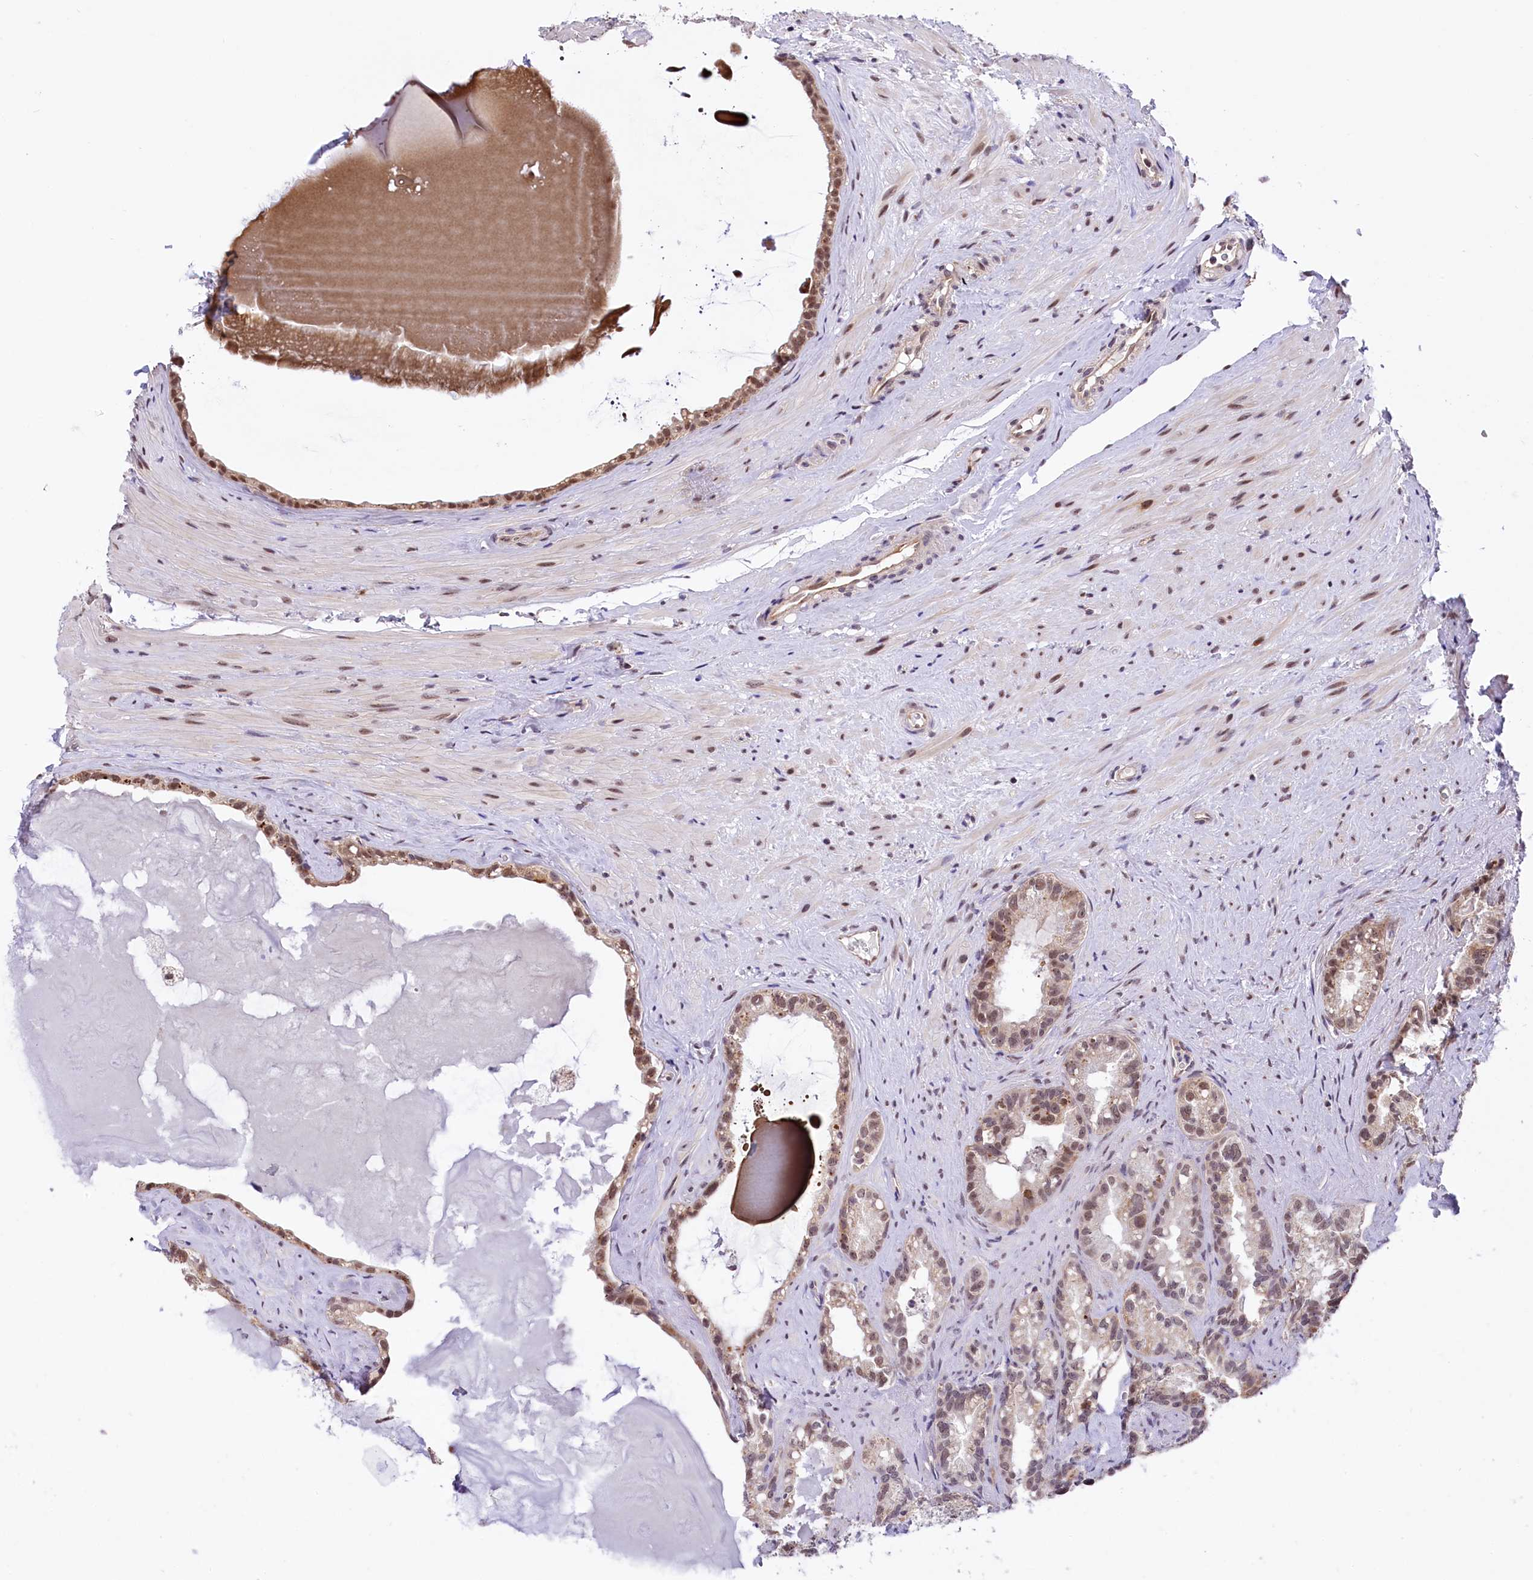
{"staining": {"intensity": "moderate", "quantity": "25%-75%", "location": "nuclear"}, "tissue": "seminal vesicle", "cell_type": "Glandular cells", "image_type": "normal", "snomed": [{"axis": "morphology", "description": "Normal tissue, NOS"}, {"axis": "topography", "description": "Prostate"}, {"axis": "topography", "description": "Seminal veicle"}], "caption": "The photomicrograph displays a brown stain indicating the presence of a protein in the nuclear of glandular cells in seminal vesicle.", "gene": "MRPL54", "patient": {"sex": "male", "age": 79}}